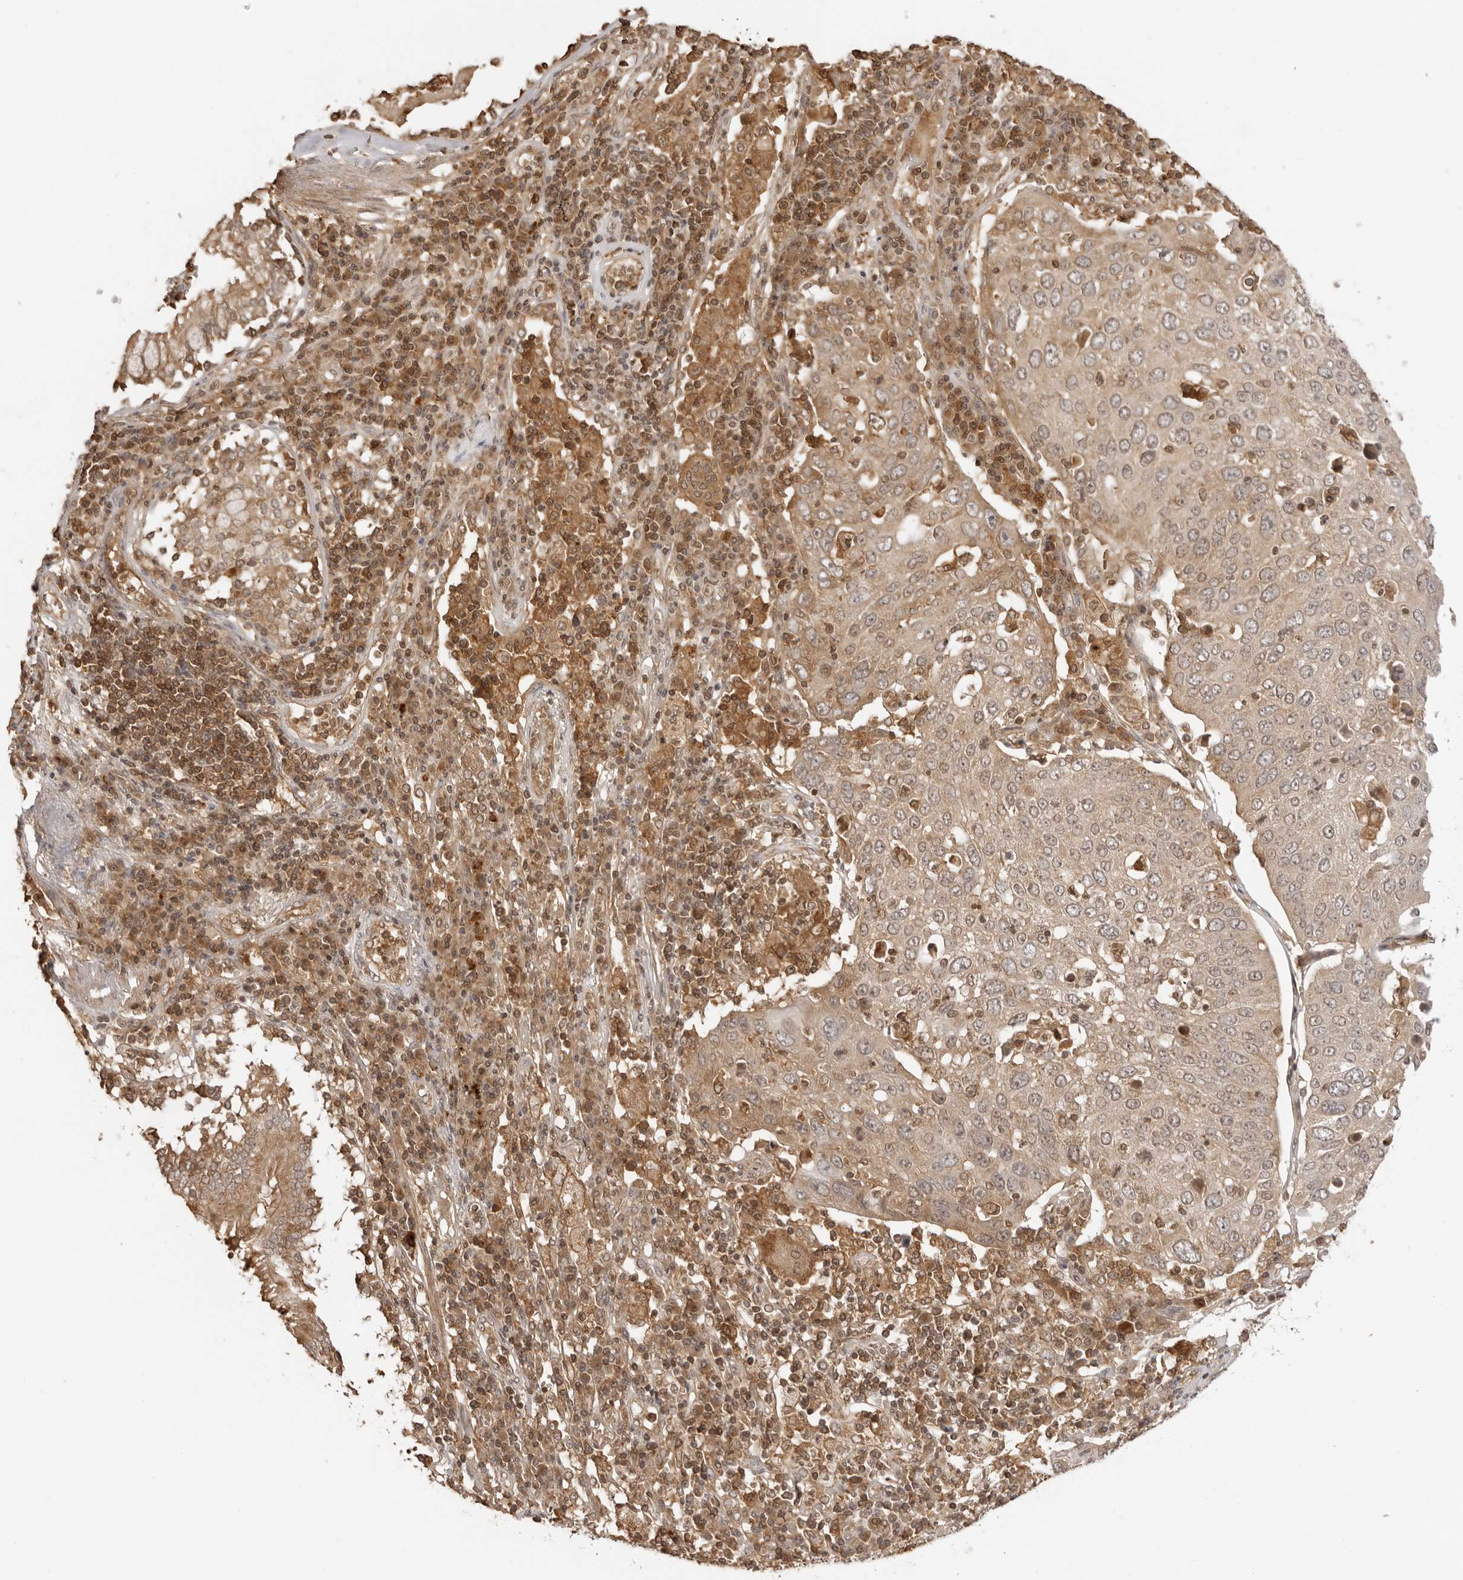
{"staining": {"intensity": "weak", "quantity": ">75%", "location": "cytoplasmic/membranous"}, "tissue": "lung cancer", "cell_type": "Tumor cells", "image_type": "cancer", "snomed": [{"axis": "morphology", "description": "Squamous cell carcinoma, NOS"}, {"axis": "topography", "description": "Lung"}], "caption": "The immunohistochemical stain labels weak cytoplasmic/membranous expression in tumor cells of lung squamous cell carcinoma tissue. The protein of interest is shown in brown color, while the nuclei are stained blue.", "gene": "IKBKE", "patient": {"sex": "male", "age": 65}}